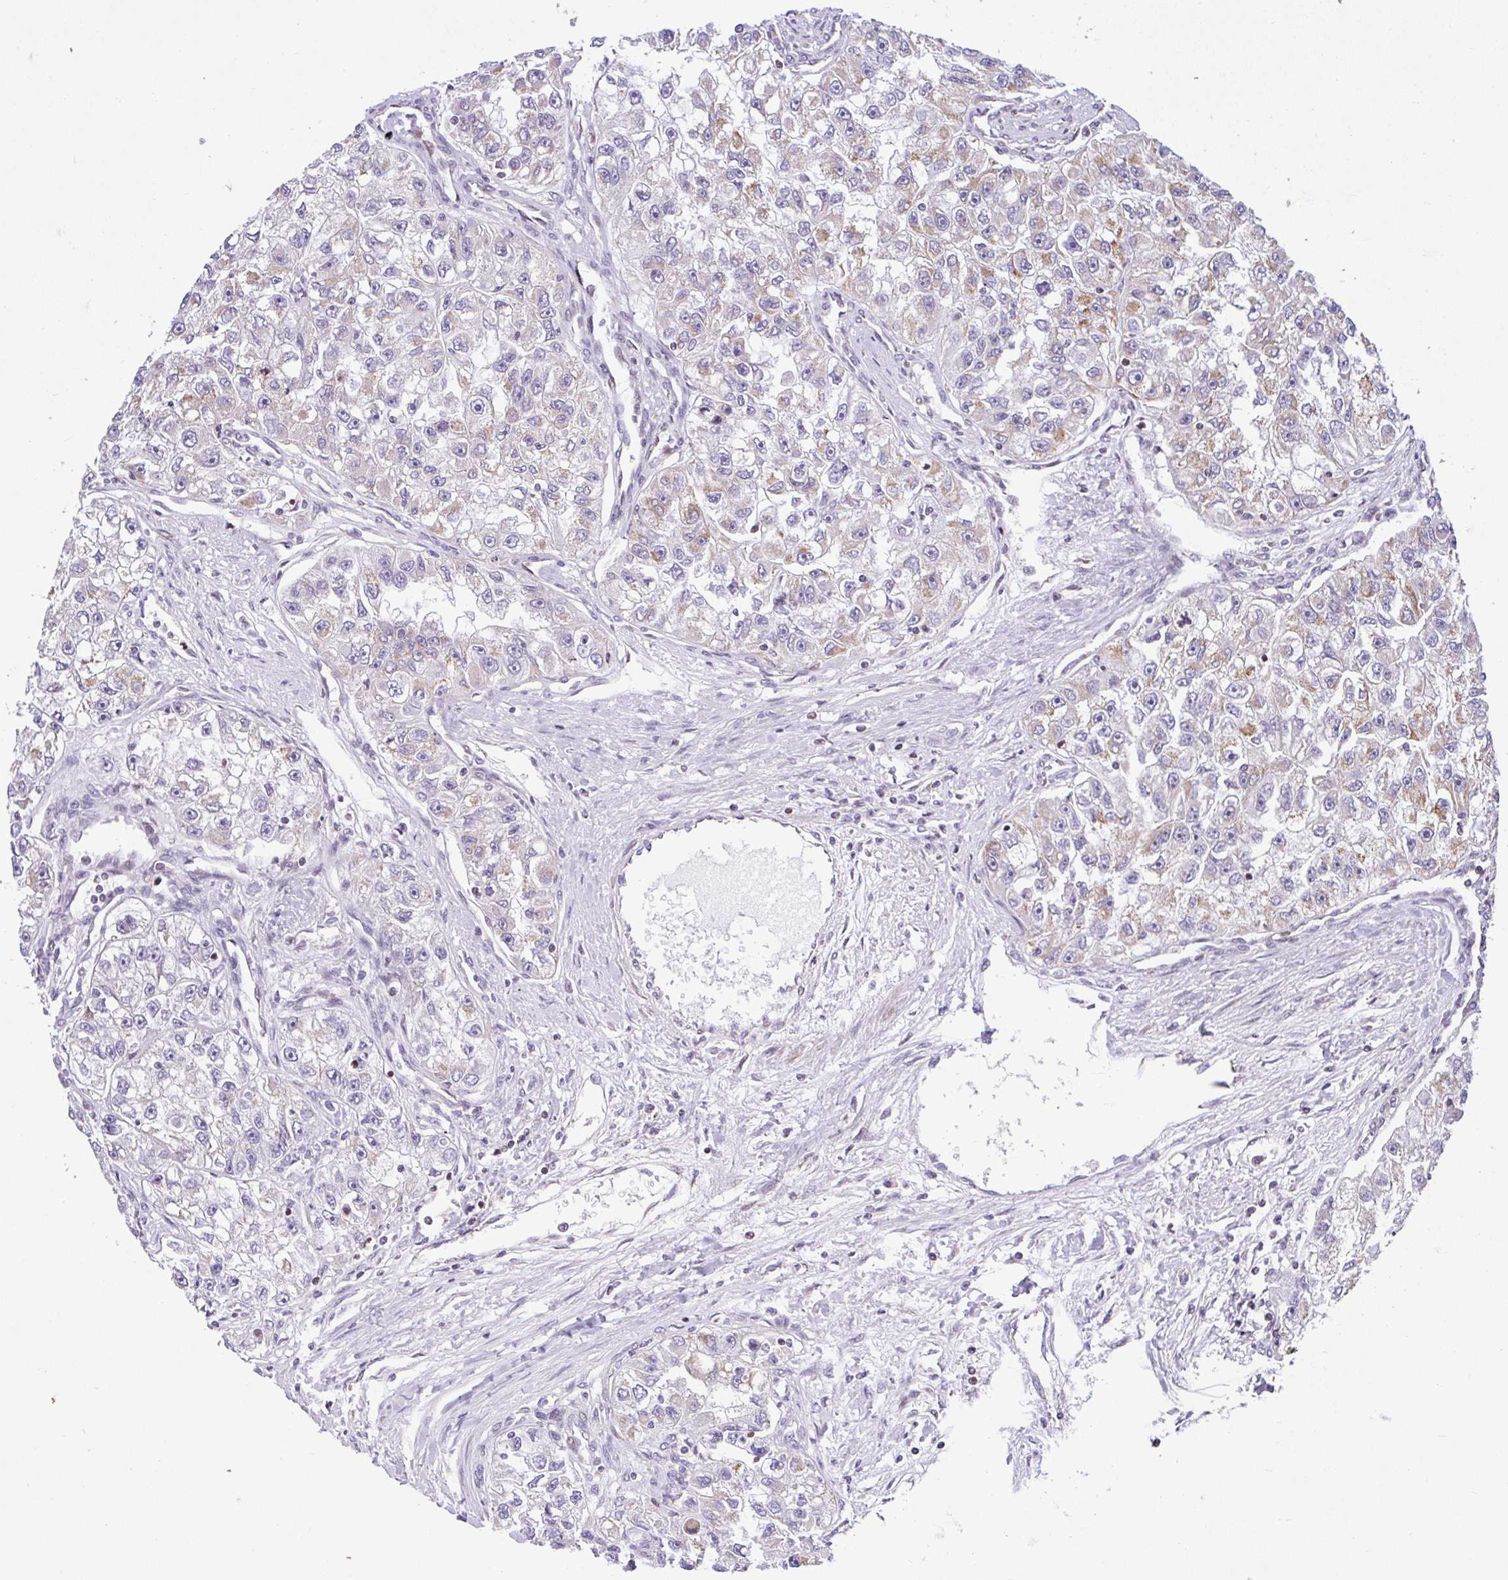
{"staining": {"intensity": "weak", "quantity": "25%-75%", "location": "cytoplasmic/membranous"}, "tissue": "renal cancer", "cell_type": "Tumor cells", "image_type": "cancer", "snomed": [{"axis": "morphology", "description": "Adenocarcinoma, NOS"}, {"axis": "topography", "description": "Kidney"}], "caption": "Renal cancer was stained to show a protein in brown. There is low levels of weak cytoplasmic/membranous positivity in approximately 25%-75% of tumor cells.", "gene": "FIGNL1", "patient": {"sex": "male", "age": 63}}